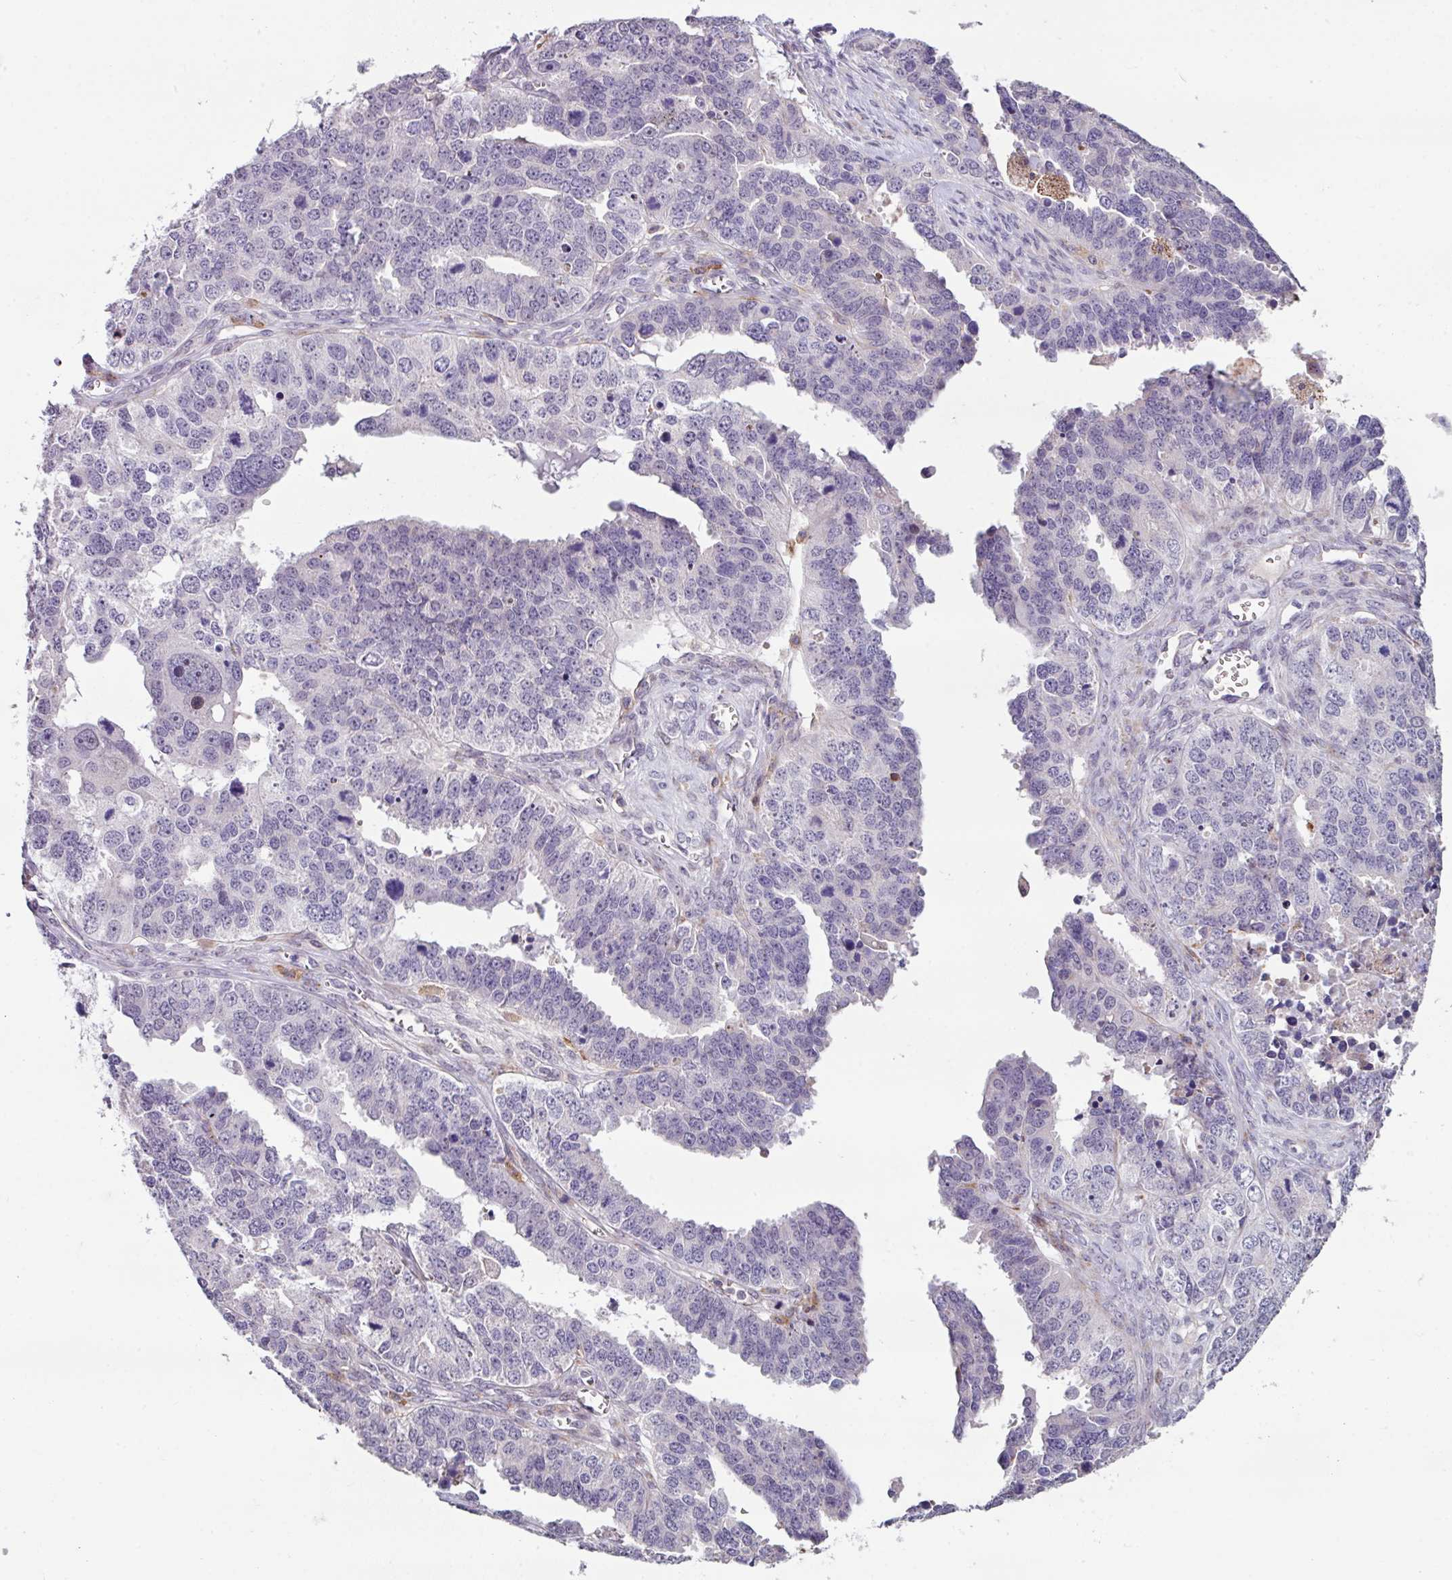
{"staining": {"intensity": "negative", "quantity": "none", "location": "none"}, "tissue": "ovarian cancer", "cell_type": "Tumor cells", "image_type": "cancer", "snomed": [{"axis": "morphology", "description": "Cystadenocarcinoma, serous, NOS"}, {"axis": "topography", "description": "Ovary"}], "caption": "This is a image of IHC staining of ovarian cancer (serous cystadenocarcinoma), which shows no staining in tumor cells.", "gene": "BMS1", "patient": {"sex": "female", "age": 76}}